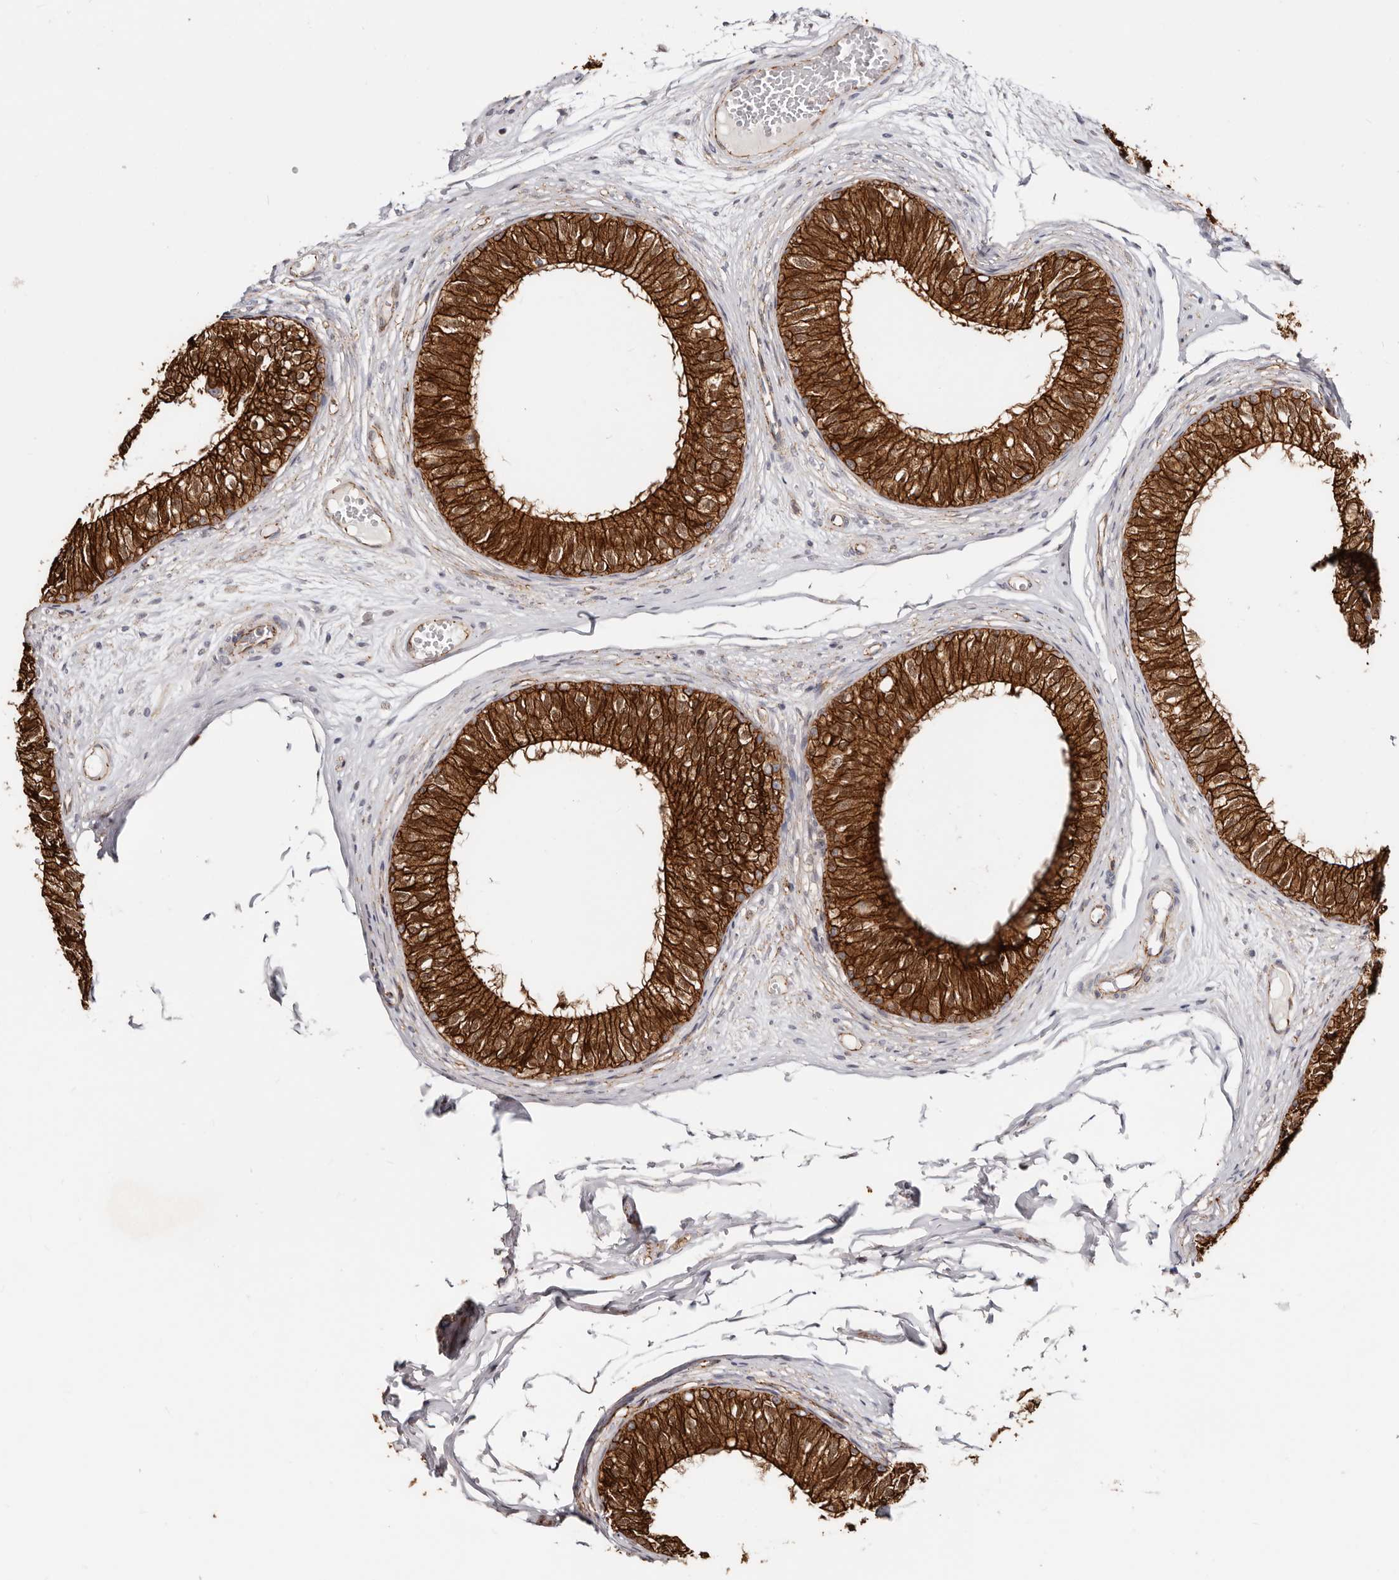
{"staining": {"intensity": "strong", "quantity": ">75%", "location": "cytoplasmic/membranous"}, "tissue": "epididymis", "cell_type": "Glandular cells", "image_type": "normal", "snomed": [{"axis": "morphology", "description": "Normal tissue, NOS"}, {"axis": "morphology", "description": "Seminoma in situ"}, {"axis": "topography", "description": "Testis"}, {"axis": "topography", "description": "Epididymis"}], "caption": "A photomicrograph of epididymis stained for a protein reveals strong cytoplasmic/membranous brown staining in glandular cells.", "gene": "CTNNB1", "patient": {"sex": "male", "age": 28}}